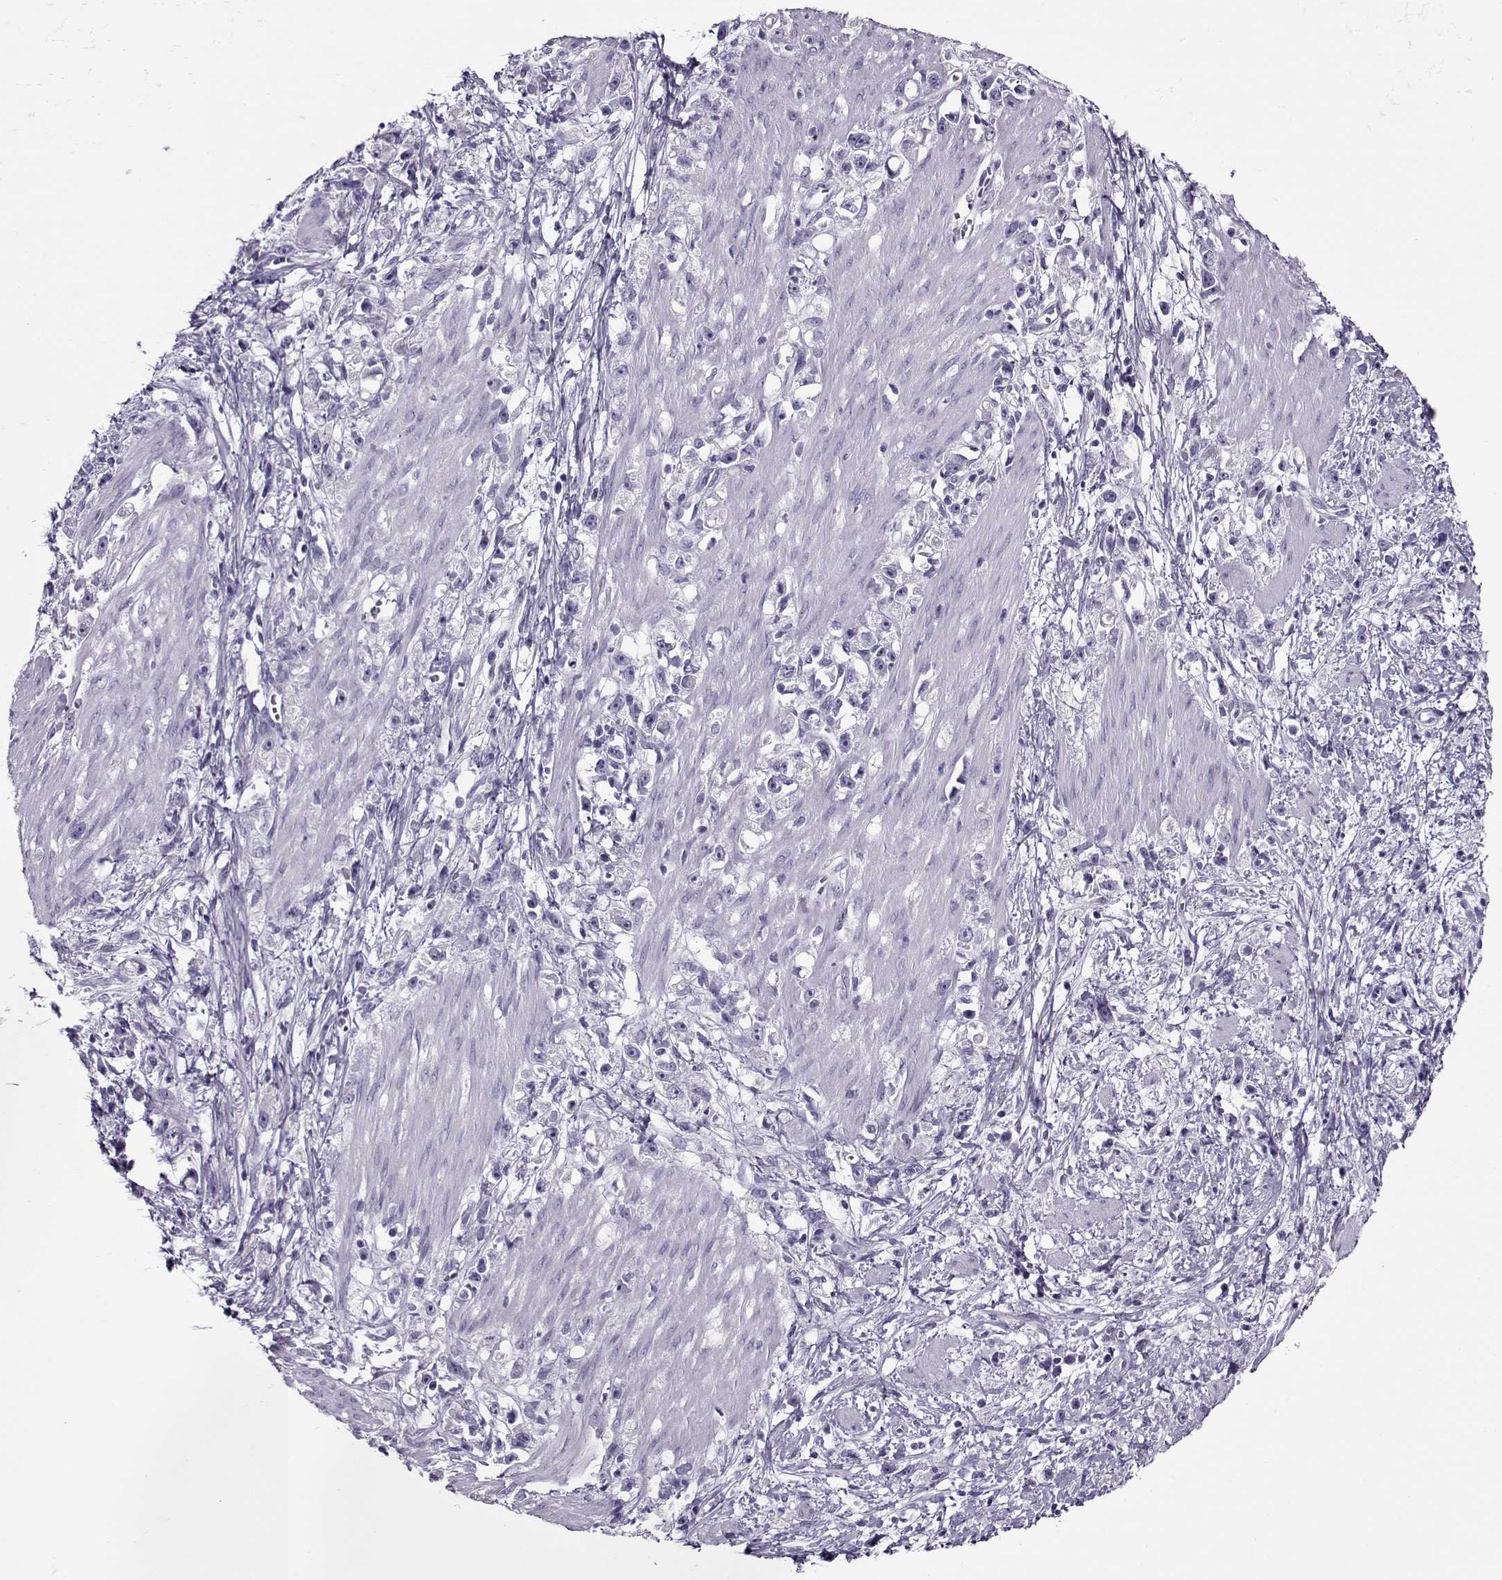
{"staining": {"intensity": "negative", "quantity": "none", "location": "none"}, "tissue": "stomach cancer", "cell_type": "Tumor cells", "image_type": "cancer", "snomed": [{"axis": "morphology", "description": "Adenocarcinoma, NOS"}, {"axis": "topography", "description": "Stomach"}], "caption": "DAB immunohistochemical staining of stomach cancer demonstrates no significant positivity in tumor cells.", "gene": "GAGE2A", "patient": {"sex": "female", "age": 59}}